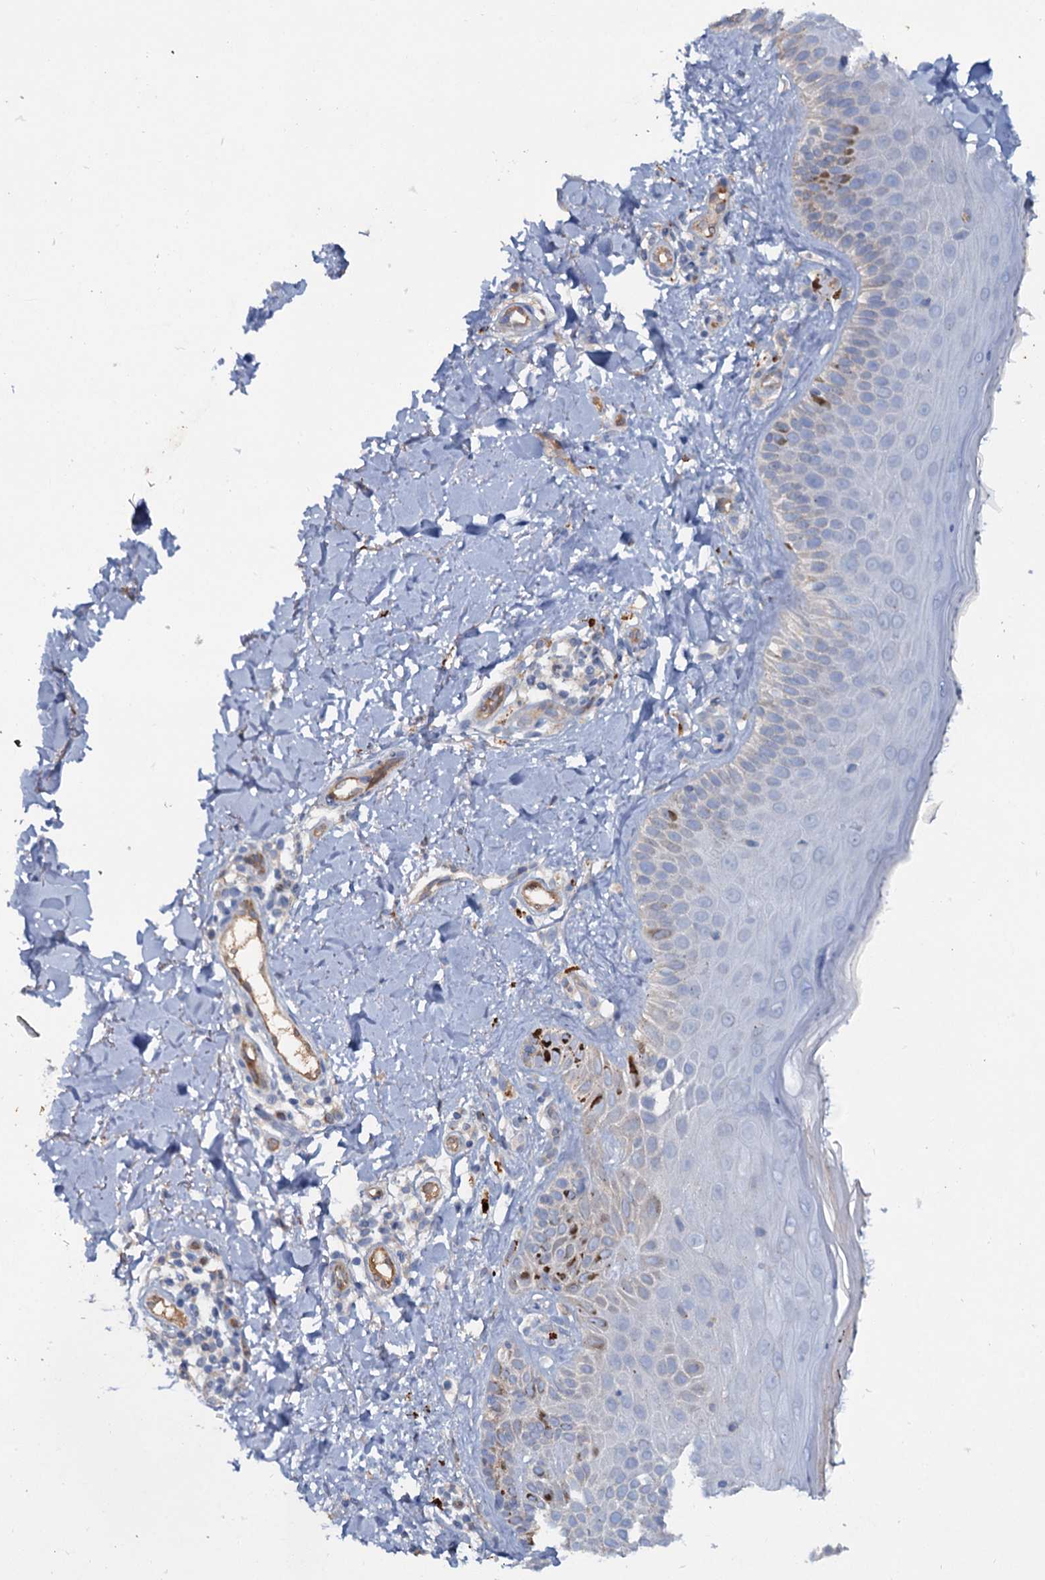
{"staining": {"intensity": "negative", "quantity": "none", "location": "none"}, "tissue": "skin", "cell_type": "Fibroblasts", "image_type": "normal", "snomed": [{"axis": "morphology", "description": "Normal tissue, NOS"}, {"axis": "topography", "description": "Skin"}], "caption": "Immunohistochemical staining of unremarkable skin exhibits no significant positivity in fibroblasts.", "gene": "IL17RD", "patient": {"sex": "male", "age": 52}}